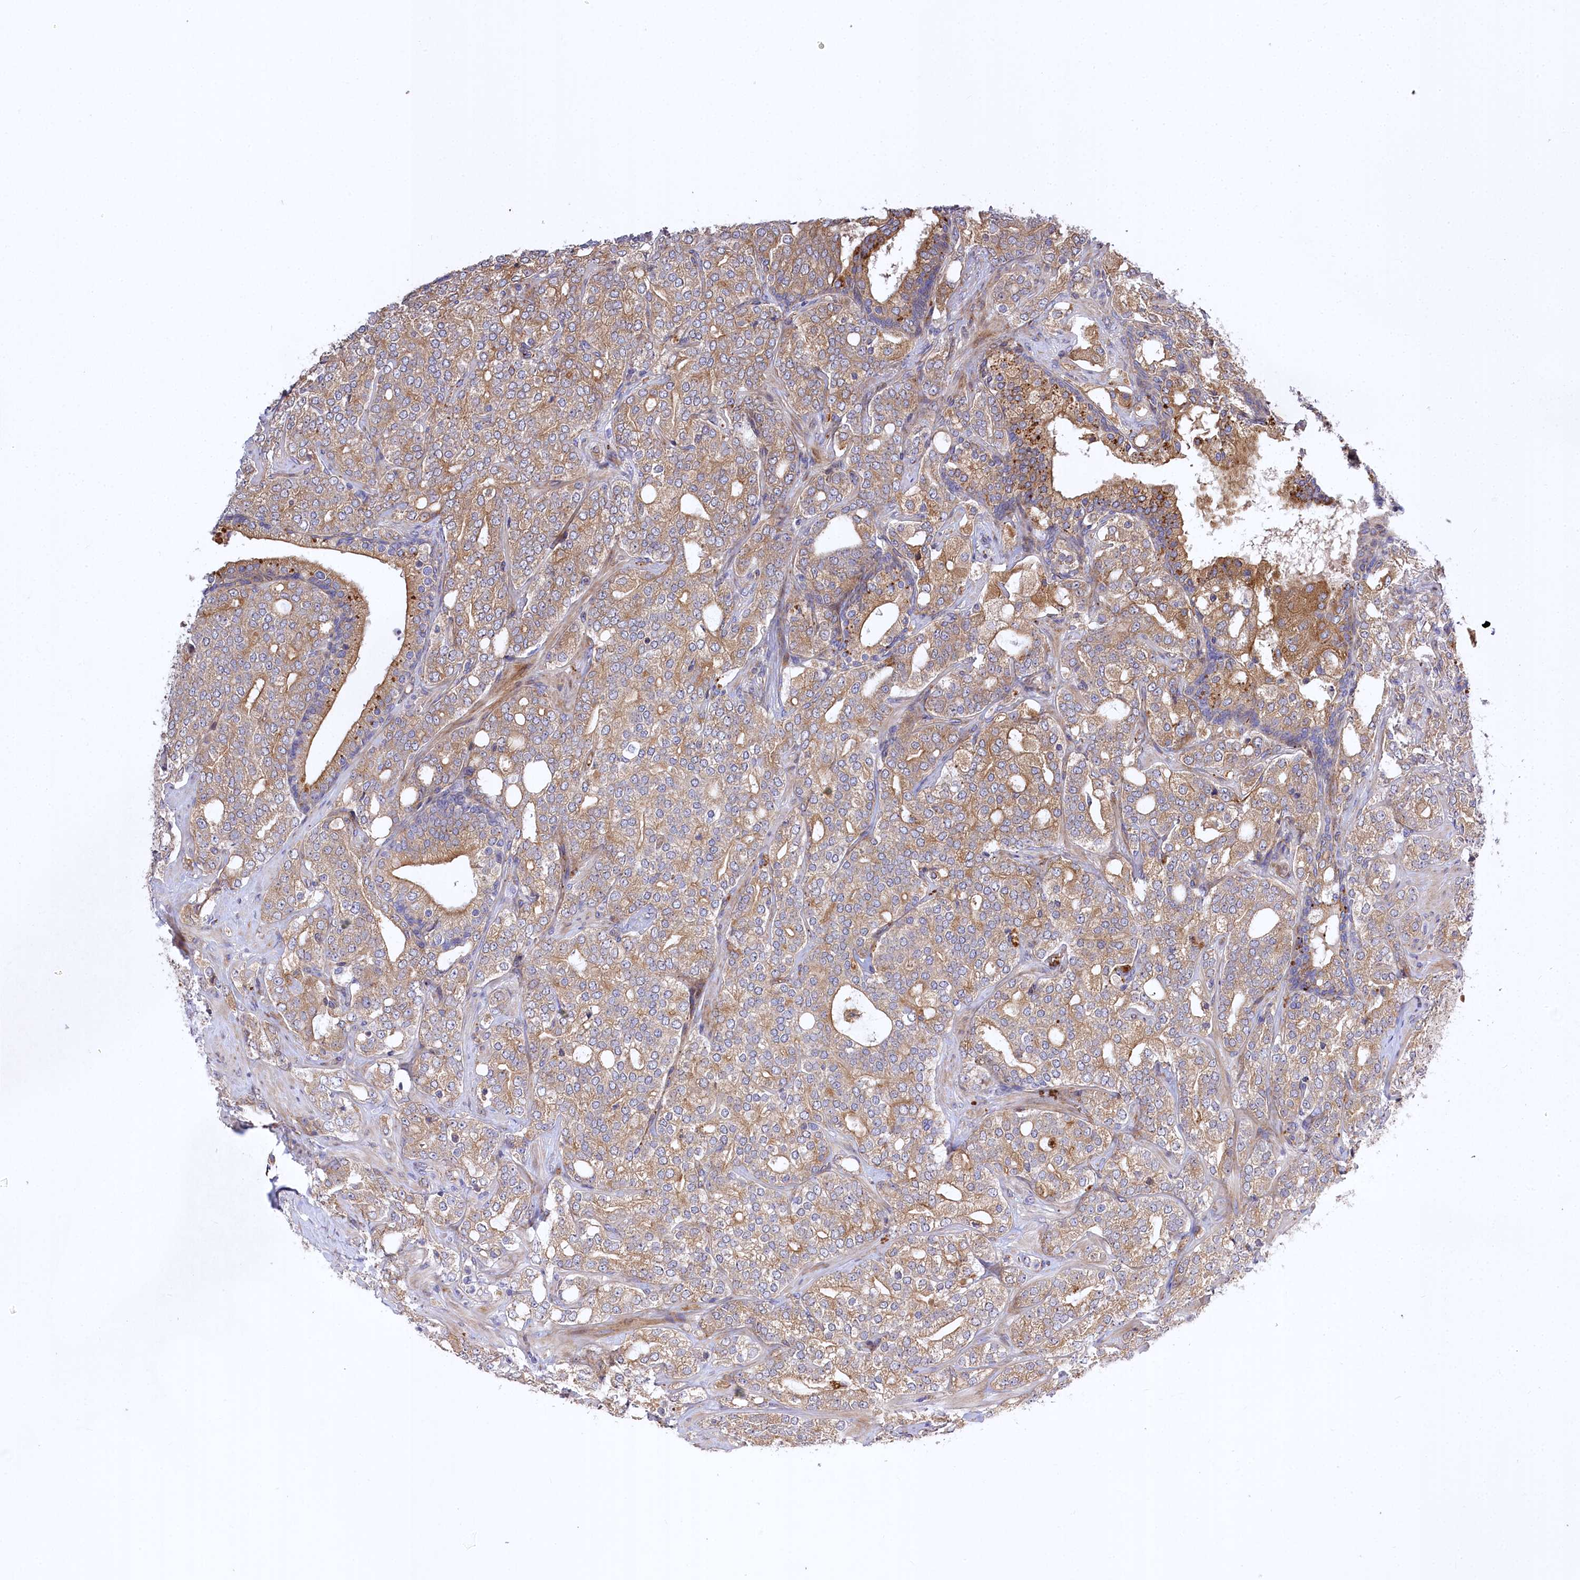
{"staining": {"intensity": "moderate", "quantity": ">75%", "location": "cytoplasmic/membranous"}, "tissue": "prostate cancer", "cell_type": "Tumor cells", "image_type": "cancer", "snomed": [{"axis": "morphology", "description": "Adenocarcinoma, High grade"}, {"axis": "topography", "description": "Prostate"}], "caption": "High-power microscopy captured an immunohistochemistry (IHC) histopathology image of prostate cancer, revealing moderate cytoplasmic/membranous positivity in about >75% of tumor cells.", "gene": "TRUB1", "patient": {"sex": "male", "age": 64}}